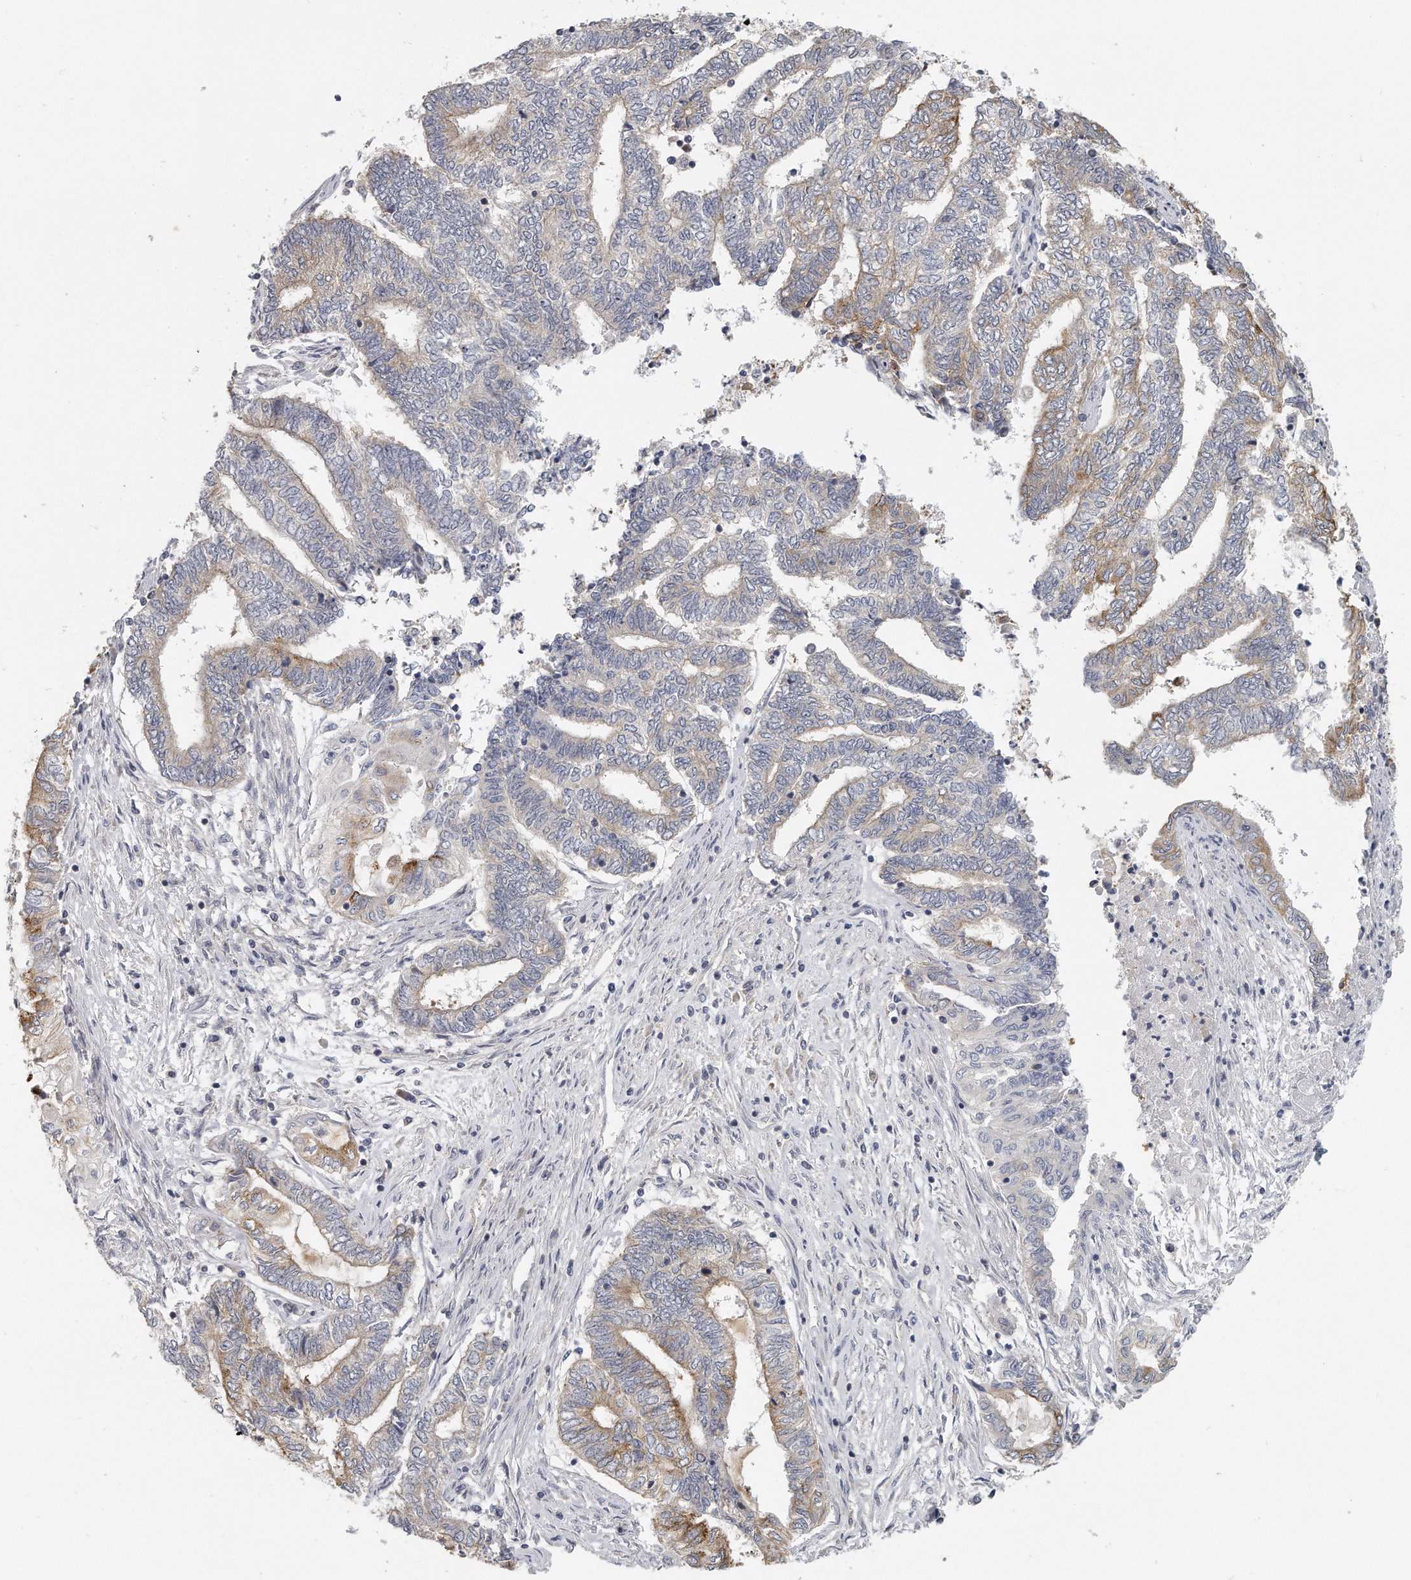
{"staining": {"intensity": "moderate", "quantity": "<25%", "location": "cytoplasmic/membranous"}, "tissue": "endometrial cancer", "cell_type": "Tumor cells", "image_type": "cancer", "snomed": [{"axis": "morphology", "description": "Adenocarcinoma, NOS"}, {"axis": "topography", "description": "Uterus"}, {"axis": "topography", "description": "Endometrium"}], "caption": "Immunohistochemistry micrograph of neoplastic tissue: endometrial cancer (adenocarcinoma) stained using IHC shows low levels of moderate protein expression localized specifically in the cytoplasmic/membranous of tumor cells, appearing as a cytoplasmic/membranous brown color.", "gene": "EIF3I", "patient": {"sex": "female", "age": 70}}